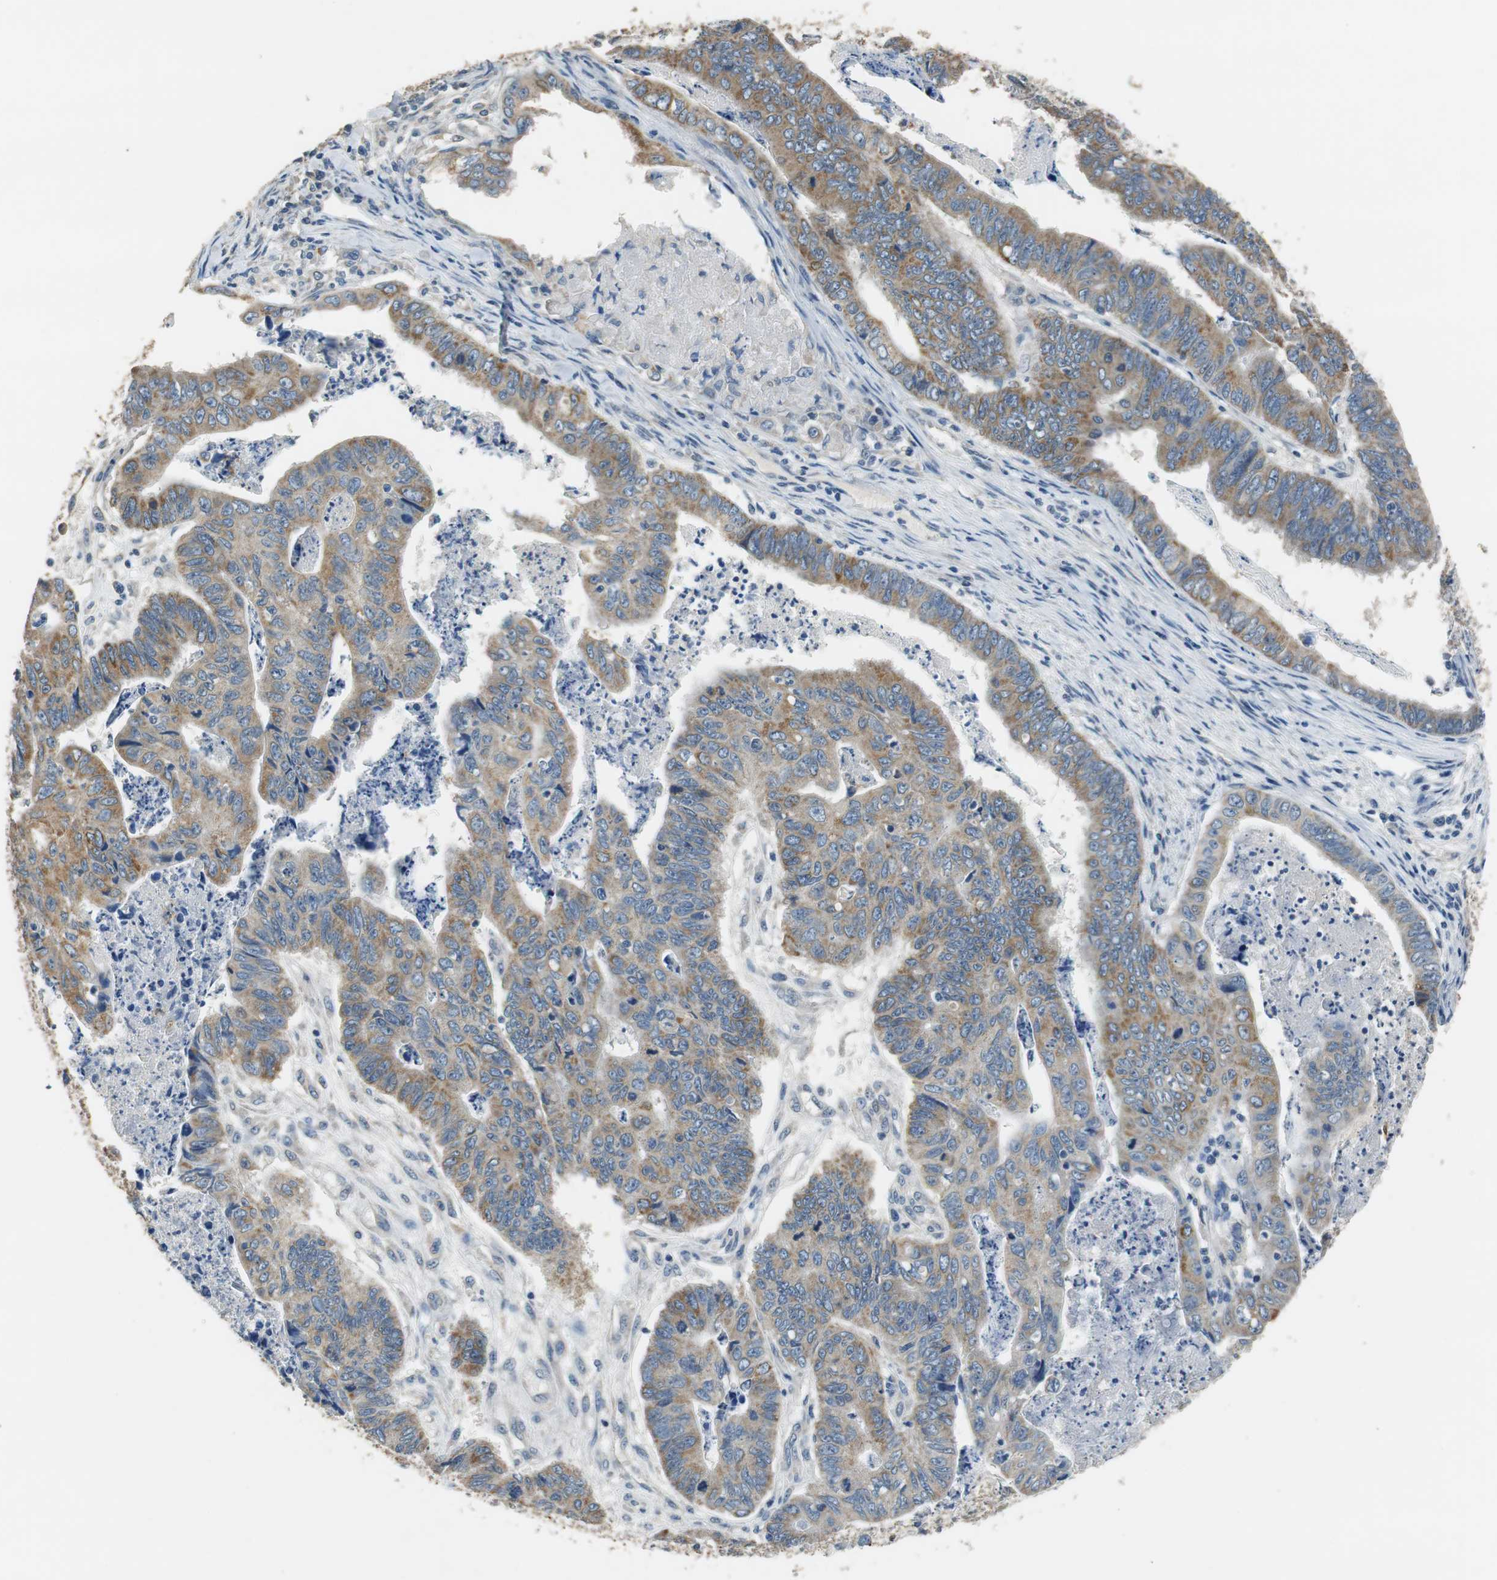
{"staining": {"intensity": "moderate", "quantity": ">75%", "location": "cytoplasmic/membranous"}, "tissue": "stomach cancer", "cell_type": "Tumor cells", "image_type": "cancer", "snomed": [{"axis": "morphology", "description": "Adenocarcinoma, NOS"}, {"axis": "topography", "description": "Stomach, lower"}], "caption": "Human adenocarcinoma (stomach) stained for a protein (brown) demonstrates moderate cytoplasmic/membranous positive staining in approximately >75% of tumor cells.", "gene": "ALDH4A1", "patient": {"sex": "male", "age": 77}}